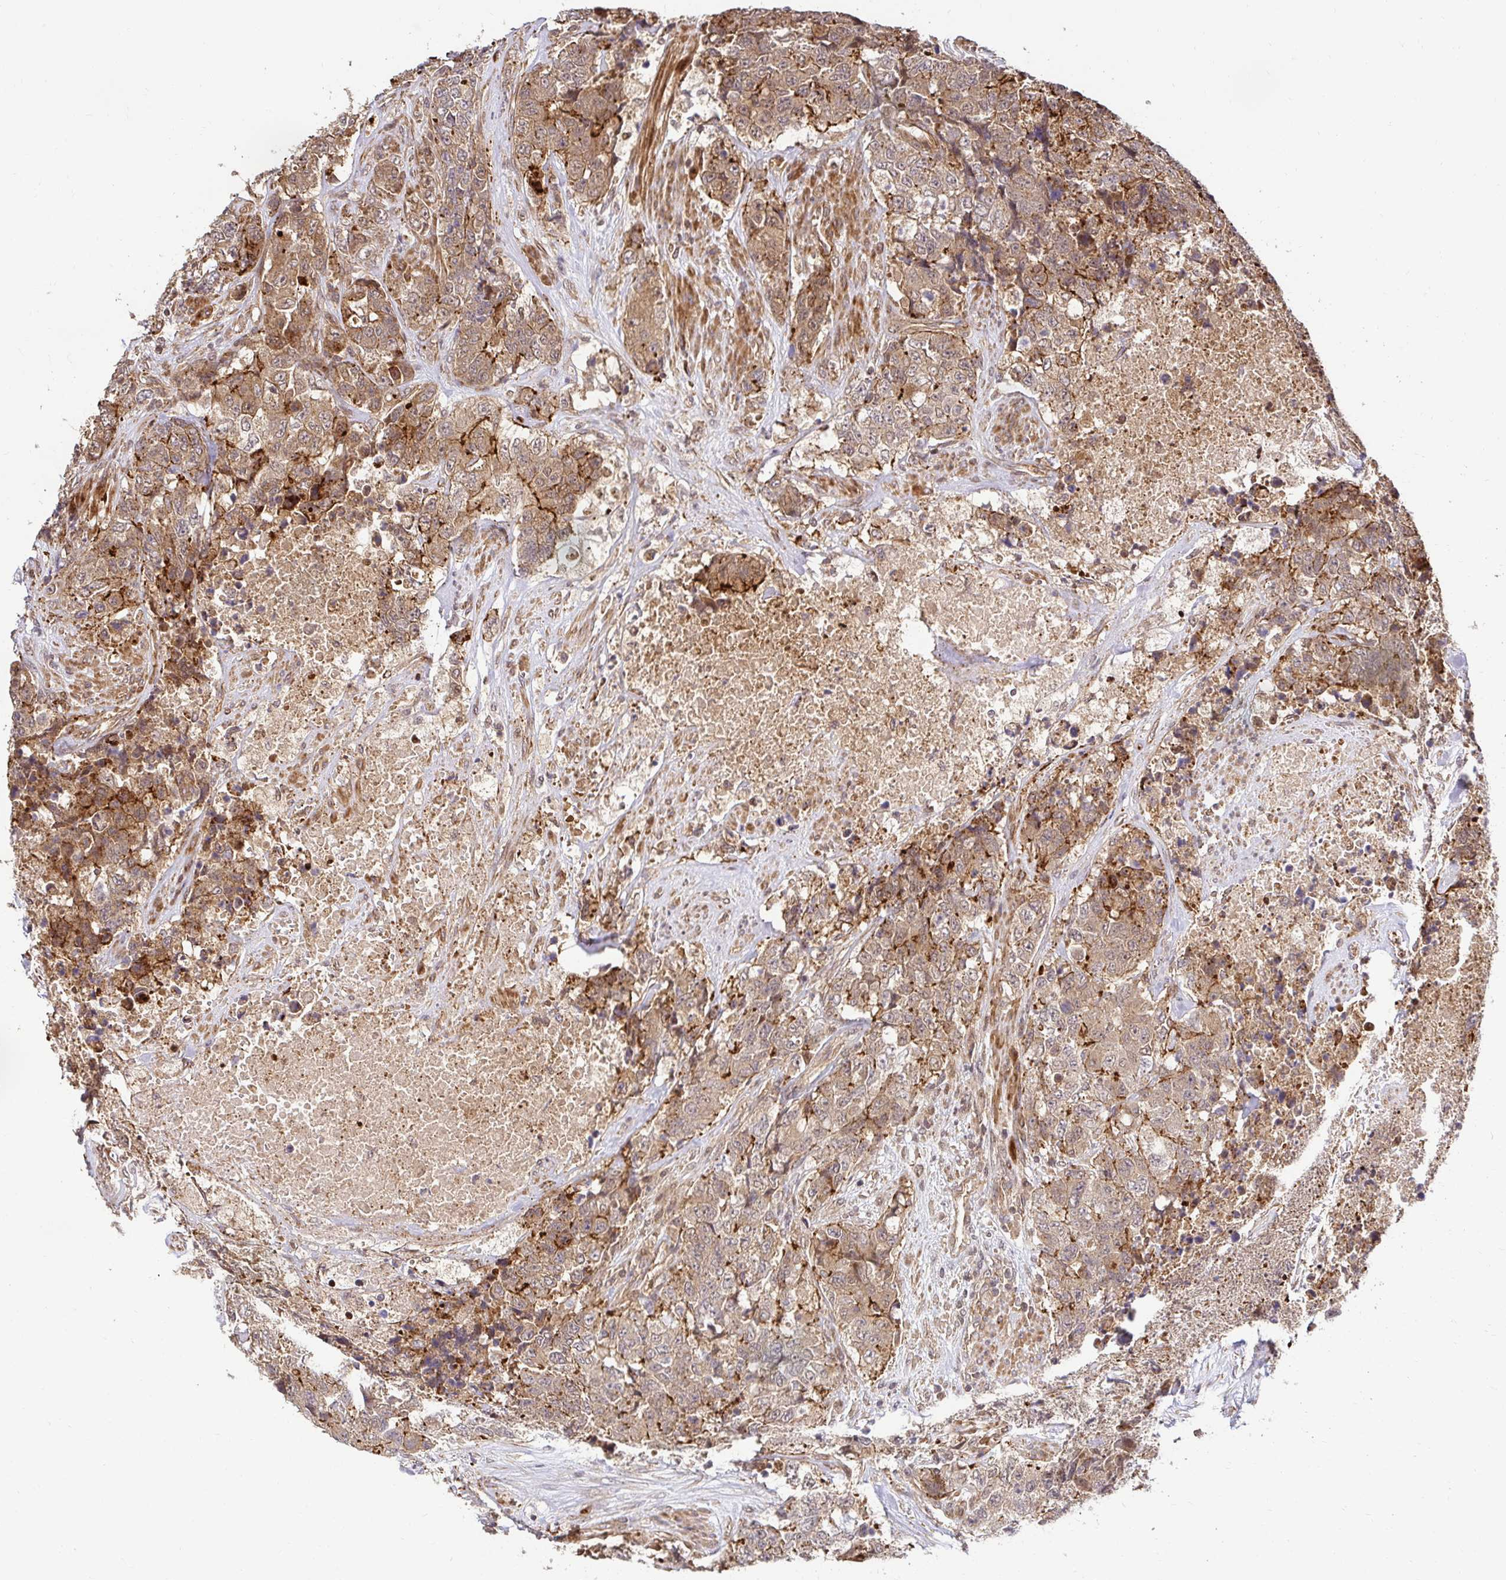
{"staining": {"intensity": "moderate", "quantity": "<25%", "location": "cytoplasmic/membranous"}, "tissue": "urothelial cancer", "cell_type": "Tumor cells", "image_type": "cancer", "snomed": [{"axis": "morphology", "description": "Urothelial carcinoma, High grade"}, {"axis": "topography", "description": "Urinary bladder"}], "caption": "Approximately <25% of tumor cells in urothelial carcinoma (high-grade) show moderate cytoplasmic/membranous protein positivity as visualized by brown immunohistochemical staining.", "gene": "PSMA4", "patient": {"sex": "female", "age": 78}}